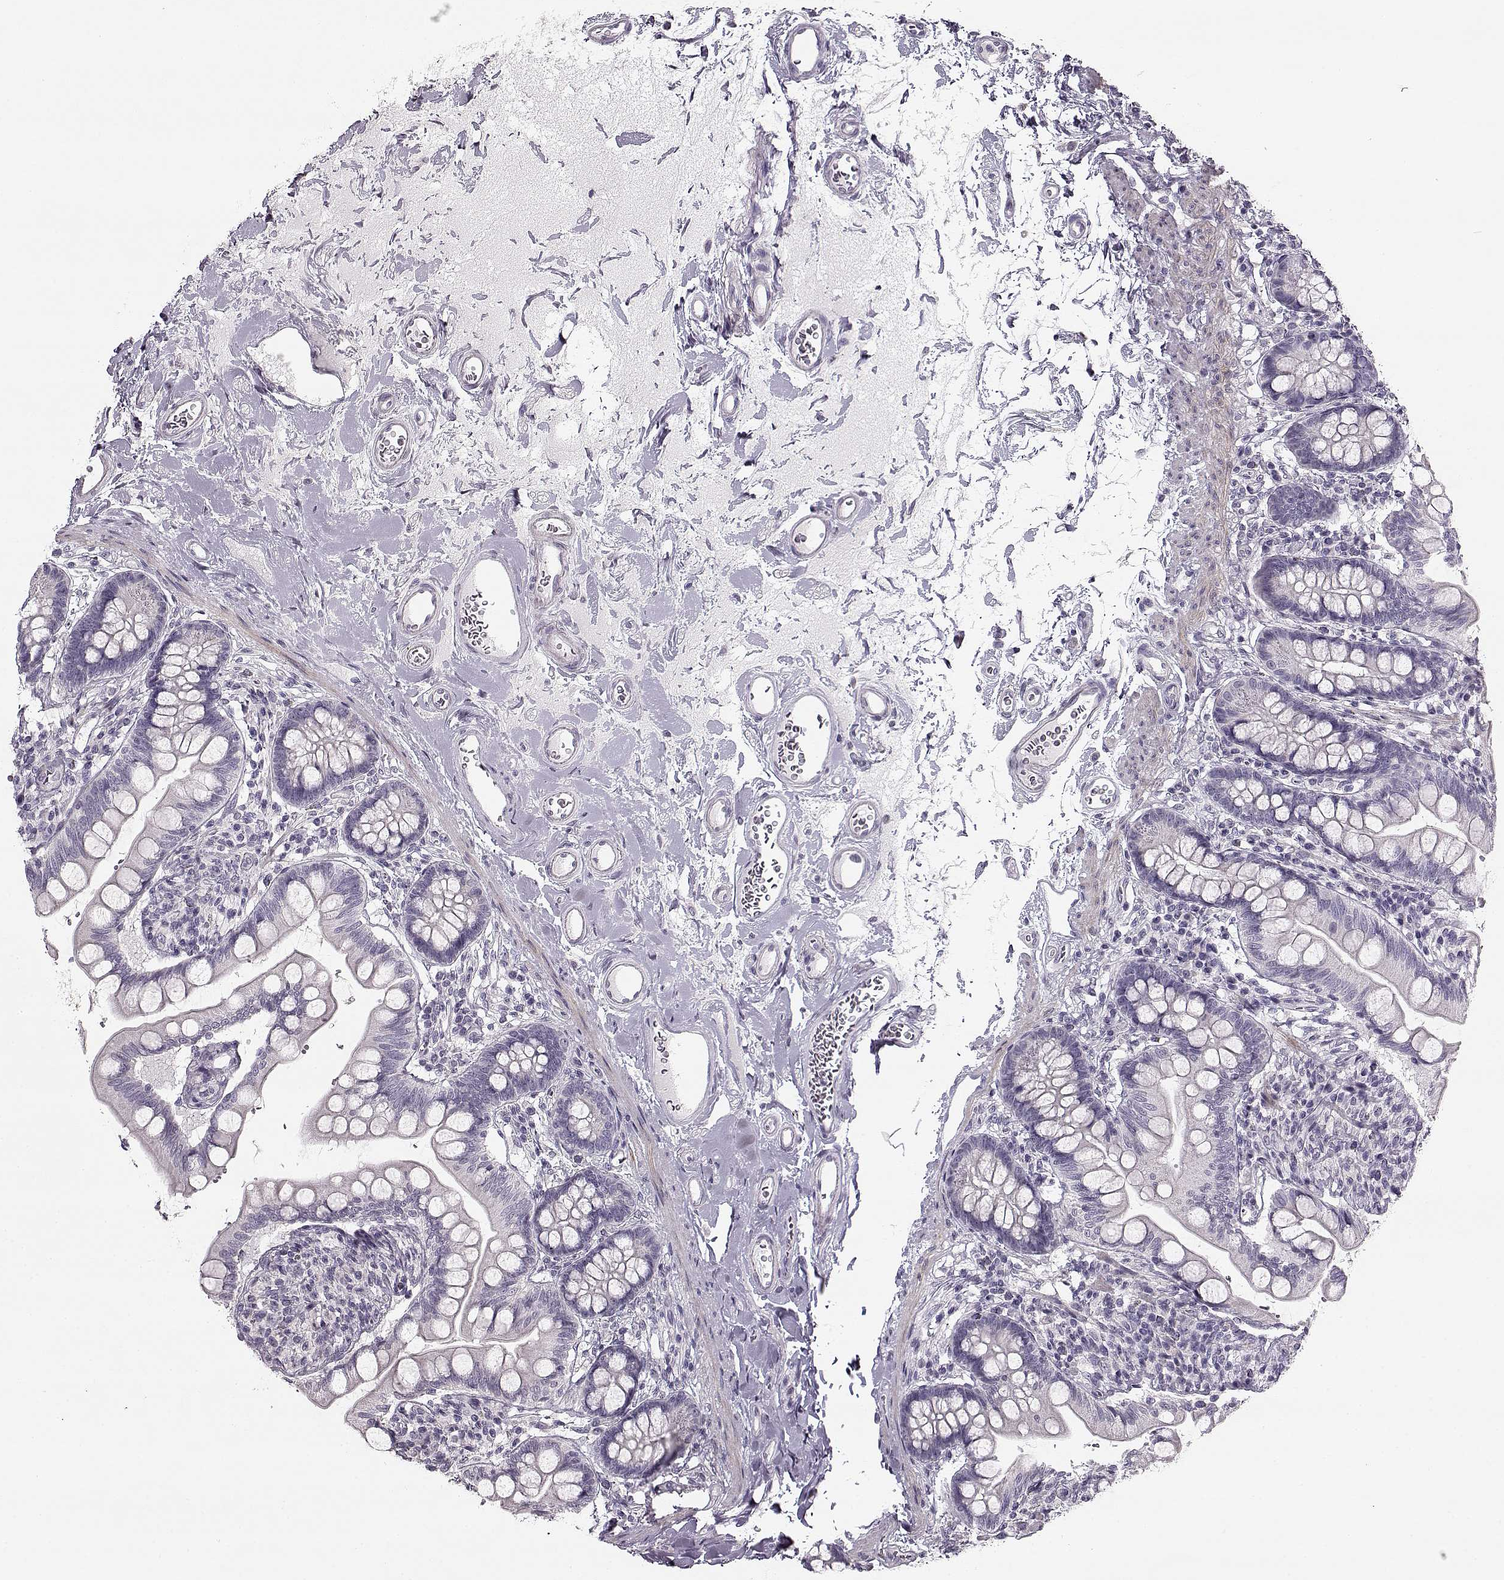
{"staining": {"intensity": "negative", "quantity": "none", "location": "none"}, "tissue": "small intestine", "cell_type": "Glandular cells", "image_type": "normal", "snomed": [{"axis": "morphology", "description": "Normal tissue, NOS"}, {"axis": "topography", "description": "Small intestine"}], "caption": "Human small intestine stained for a protein using immunohistochemistry (IHC) demonstrates no staining in glandular cells.", "gene": "MAP6D1", "patient": {"sex": "female", "age": 56}}